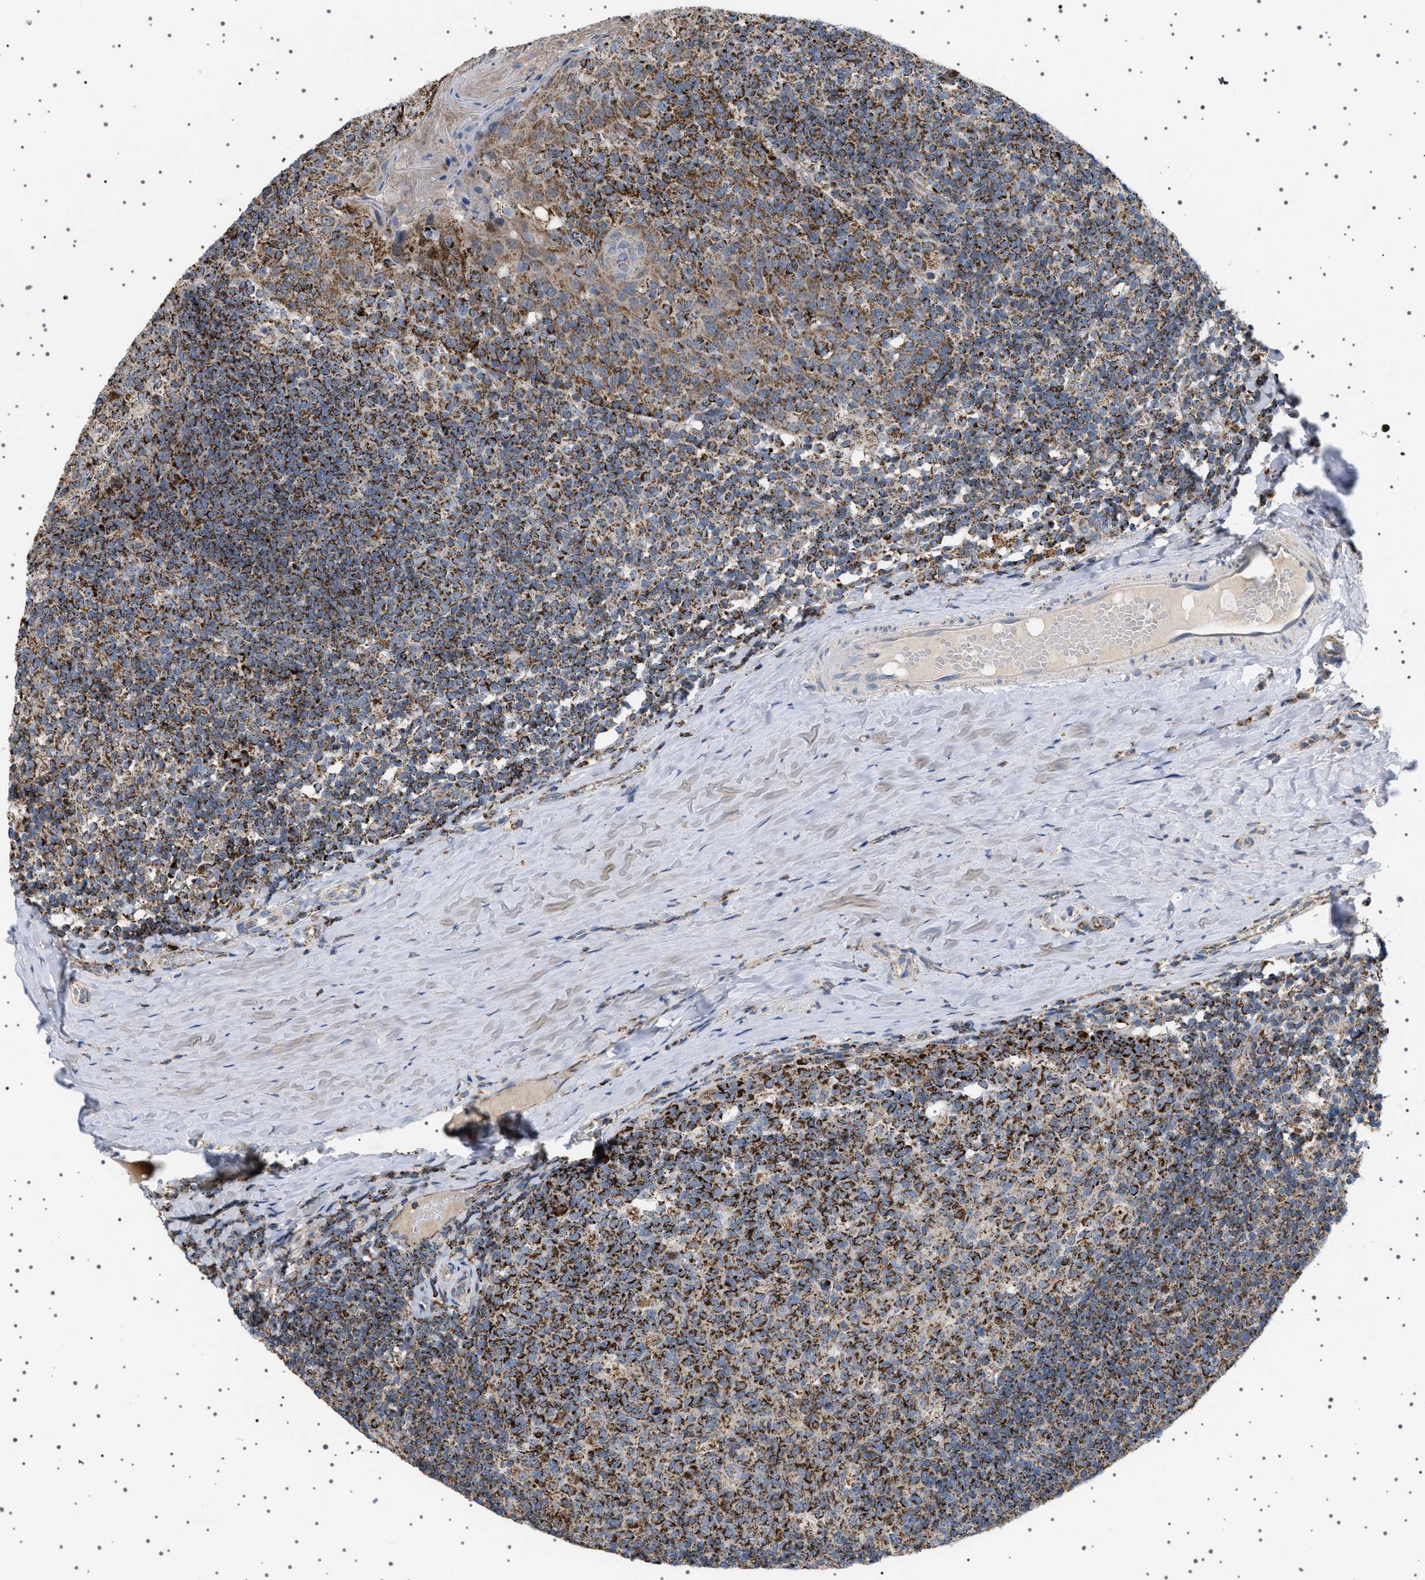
{"staining": {"intensity": "strong", "quantity": "25%-75%", "location": "cytoplasmic/membranous"}, "tissue": "tonsil", "cell_type": "Germinal center cells", "image_type": "normal", "snomed": [{"axis": "morphology", "description": "Normal tissue, NOS"}, {"axis": "topography", "description": "Tonsil"}], "caption": "Strong cytoplasmic/membranous protein staining is appreciated in about 25%-75% of germinal center cells in tonsil.", "gene": "UBXN8", "patient": {"sex": "female", "age": 19}}